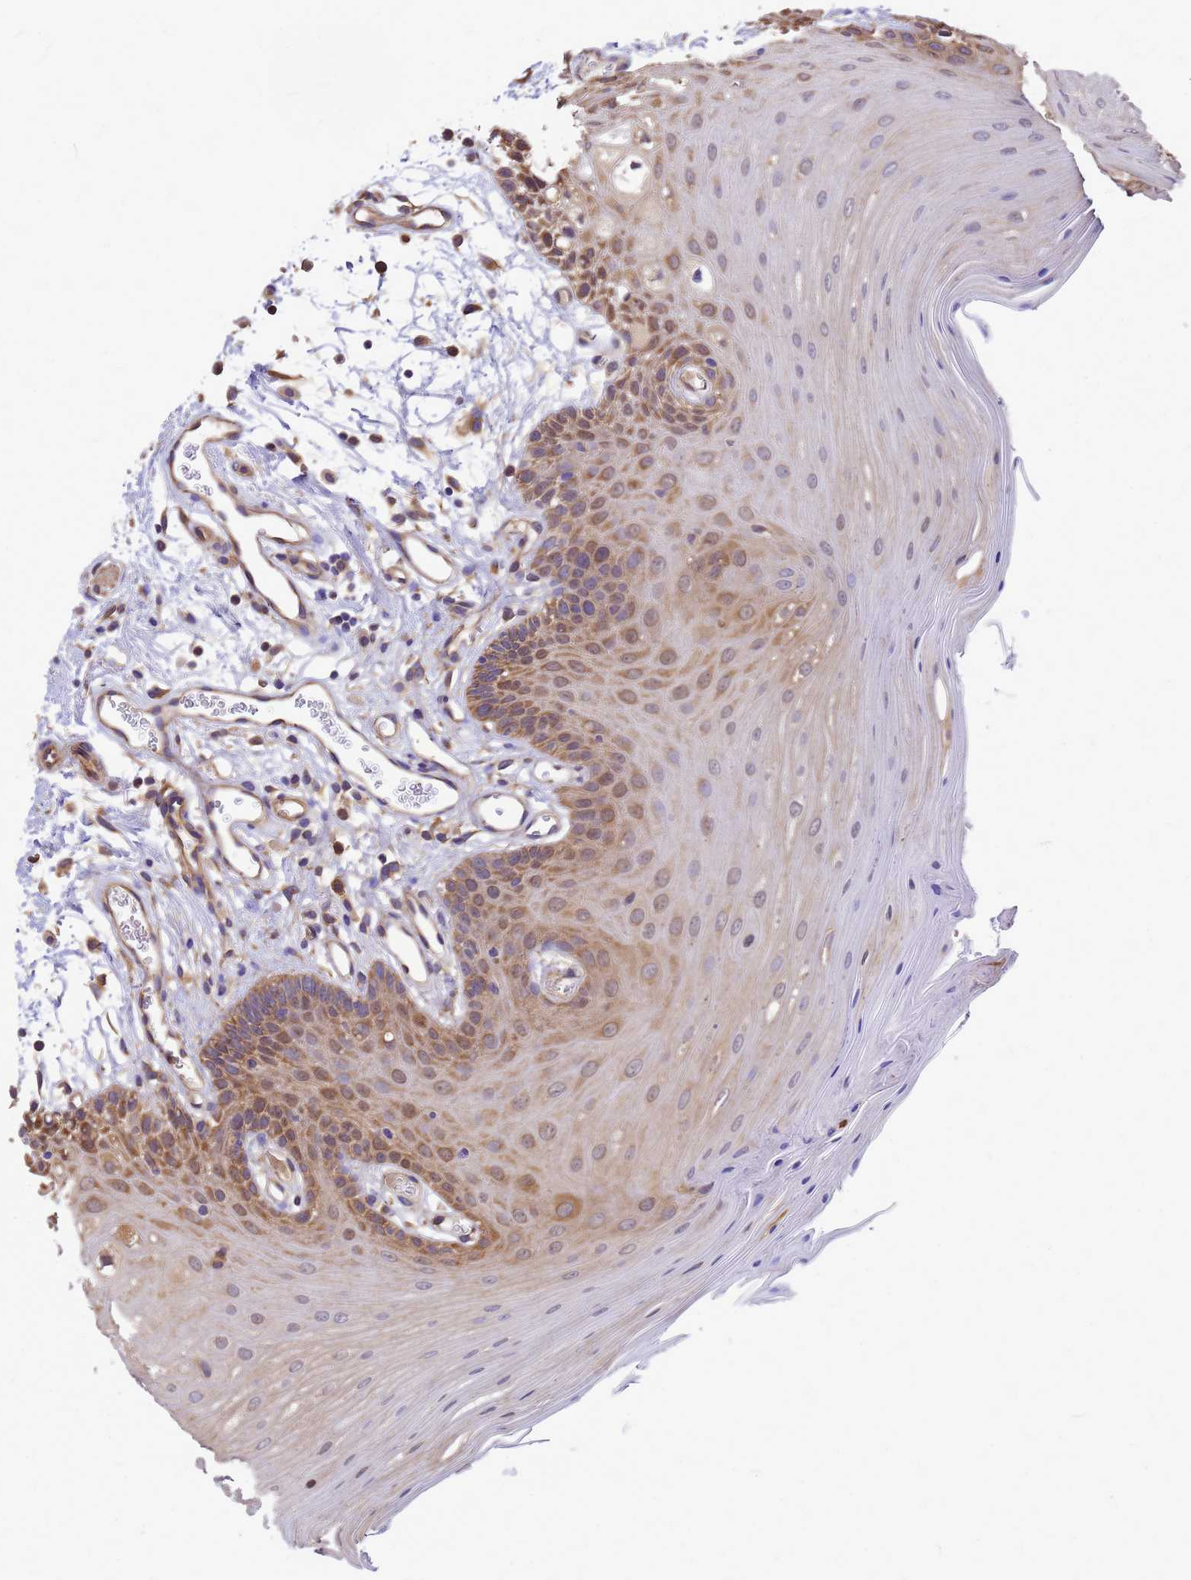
{"staining": {"intensity": "moderate", "quantity": ">75%", "location": "cytoplasmic/membranous"}, "tissue": "oral mucosa", "cell_type": "Squamous epithelial cells", "image_type": "normal", "snomed": [{"axis": "morphology", "description": "Normal tissue, NOS"}, {"axis": "topography", "description": "Oral tissue"}, {"axis": "topography", "description": "Tounge, NOS"}], "caption": "A brown stain labels moderate cytoplasmic/membranous expression of a protein in squamous epithelial cells of benign human oral mucosa.", "gene": "GID4", "patient": {"sex": "female", "age": 73}}